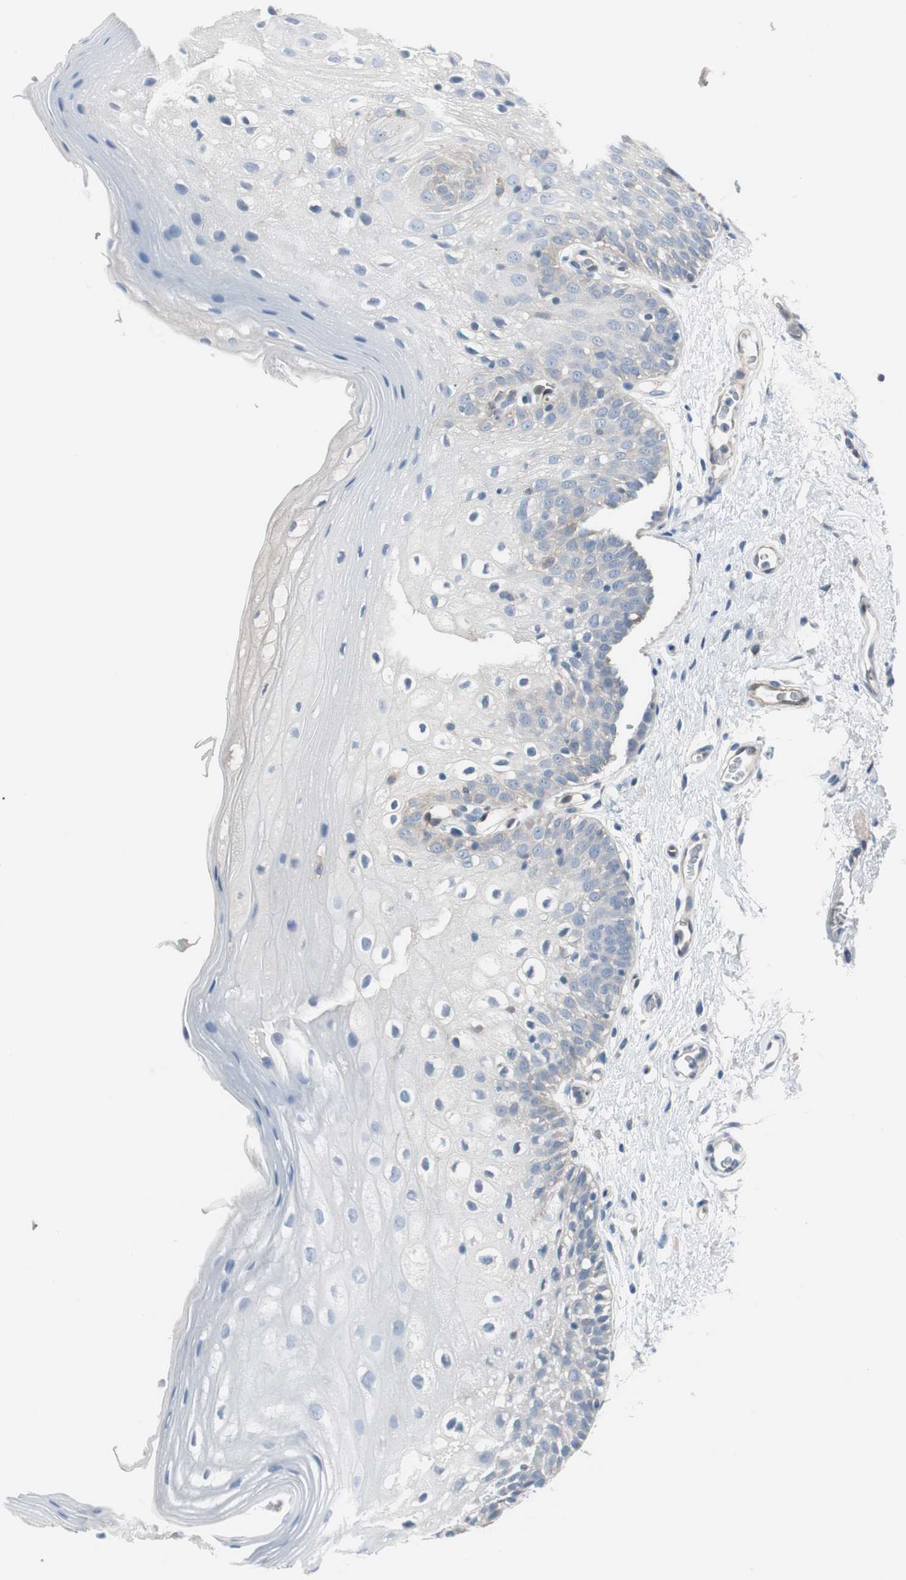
{"staining": {"intensity": "weak", "quantity": "25%-75%", "location": "cytoplasmic/membranous"}, "tissue": "oral mucosa", "cell_type": "Squamous epithelial cells", "image_type": "normal", "snomed": [{"axis": "morphology", "description": "Normal tissue, NOS"}, {"axis": "morphology", "description": "Squamous cell carcinoma, NOS"}, {"axis": "topography", "description": "Skeletal muscle"}, {"axis": "topography", "description": "Oral tissue"}], "caption": "High-power microscopy captured an IHC micrograph of normal oral mucosa, revealing weak cytoplasmic/membranous expression in approximately 25%-75% of squamous epithelial cells. (Brightfield microscopy of DAB IHC at high magnification).", "gene": "SWAP70", "patient": {"sex": "male", "age": 71}}